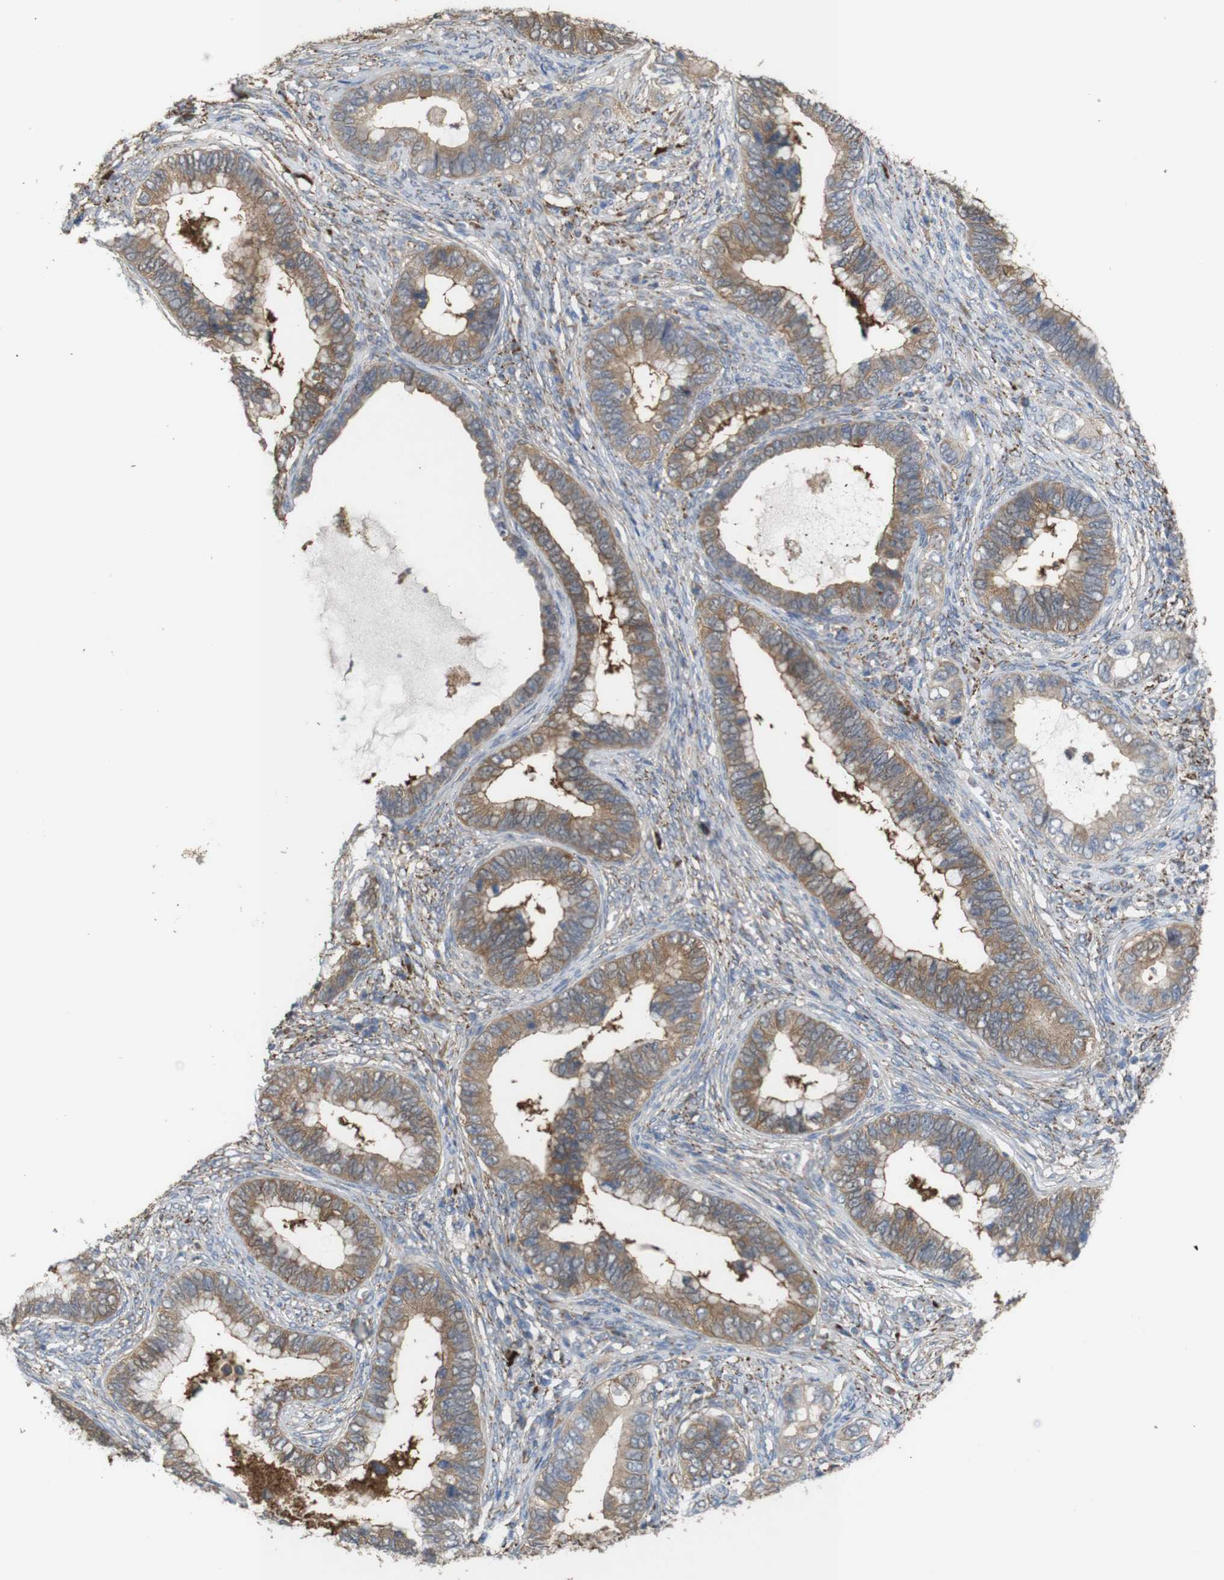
{"staining": {"intensity": "moderate", "quantity": ">75%", "location": "cytoplasmic/membranous"}, "tissue": "cervical cancer", "cell_type": "Tumor cells", "image_type": "cancer", "snomed": [{"axis": "morphology", "description": "Adenocarcinoma, NOS"}, {"axis": "topography", "description": "Cervix"}], "caption": "The micrograph exhibits staining of adenocarcinoma (cervical), revealing moderate cytoplasmic/membranous protein positivity (brown color) within tumor cells. The staining is performed using DAB (3,3'-diaminobenzidine) brown chromogen to label protein expression. The nuclei are counter-stained blue using hematoxylin.", "gene": "PTPRR", "patient": {"sex": "female", "age": 44}}